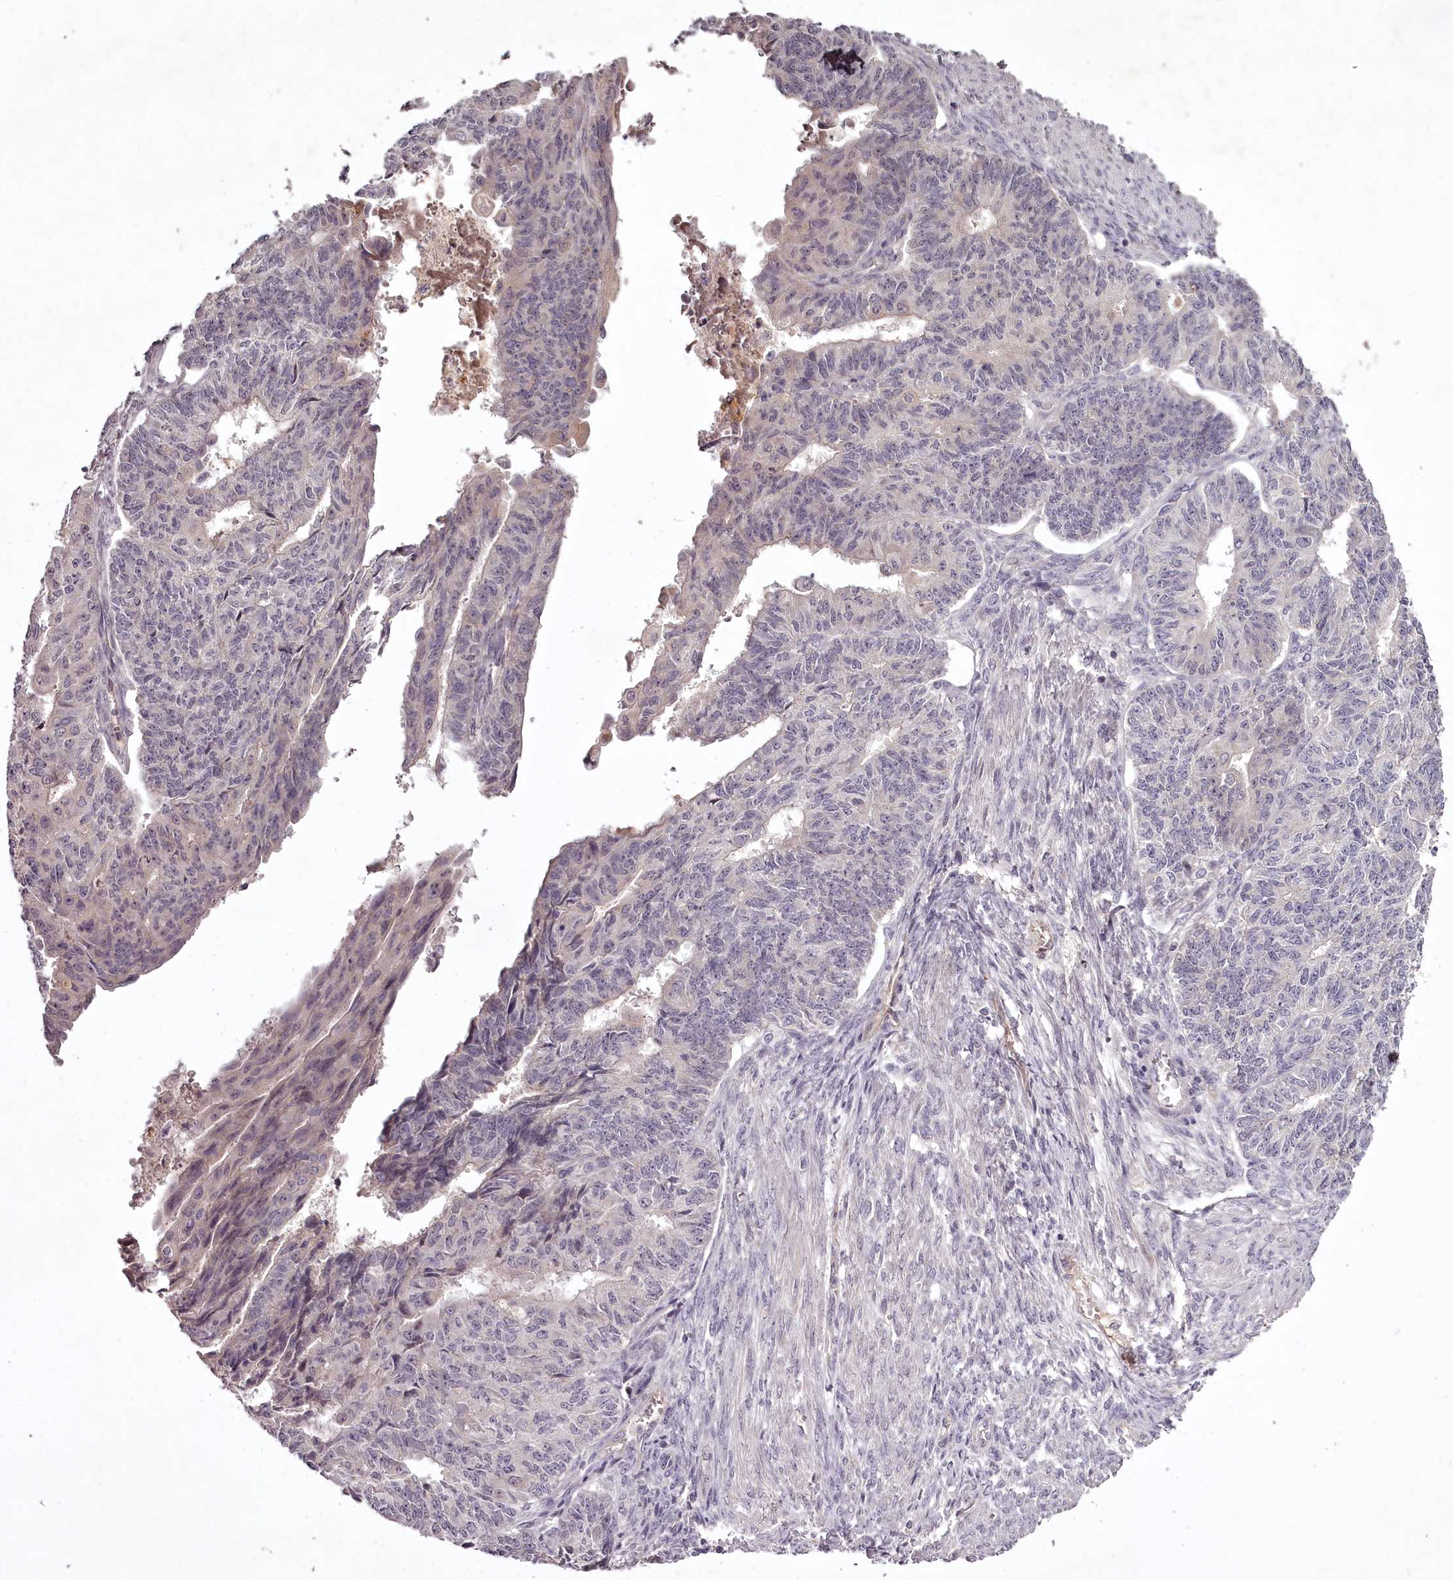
{"staining": {"intensity": "negative", "quantity": "none", "location": "none"}, "tissue": "endometrial cancer", "cell_type": "Tumor cells", "image_type": "cancer", "snomed": [{"axis": "morphology", "description": "Adenocarcinoma, NOS"}, {"axis": "topography", "description": "Endometrium"}], "caption": "Human adenocarcinoma (endometrial) stained for a protein using IHC shows no positivity in tumor cells.", "gene": "RBMXL2", "patient": {"sex": "female", "age": 32}}